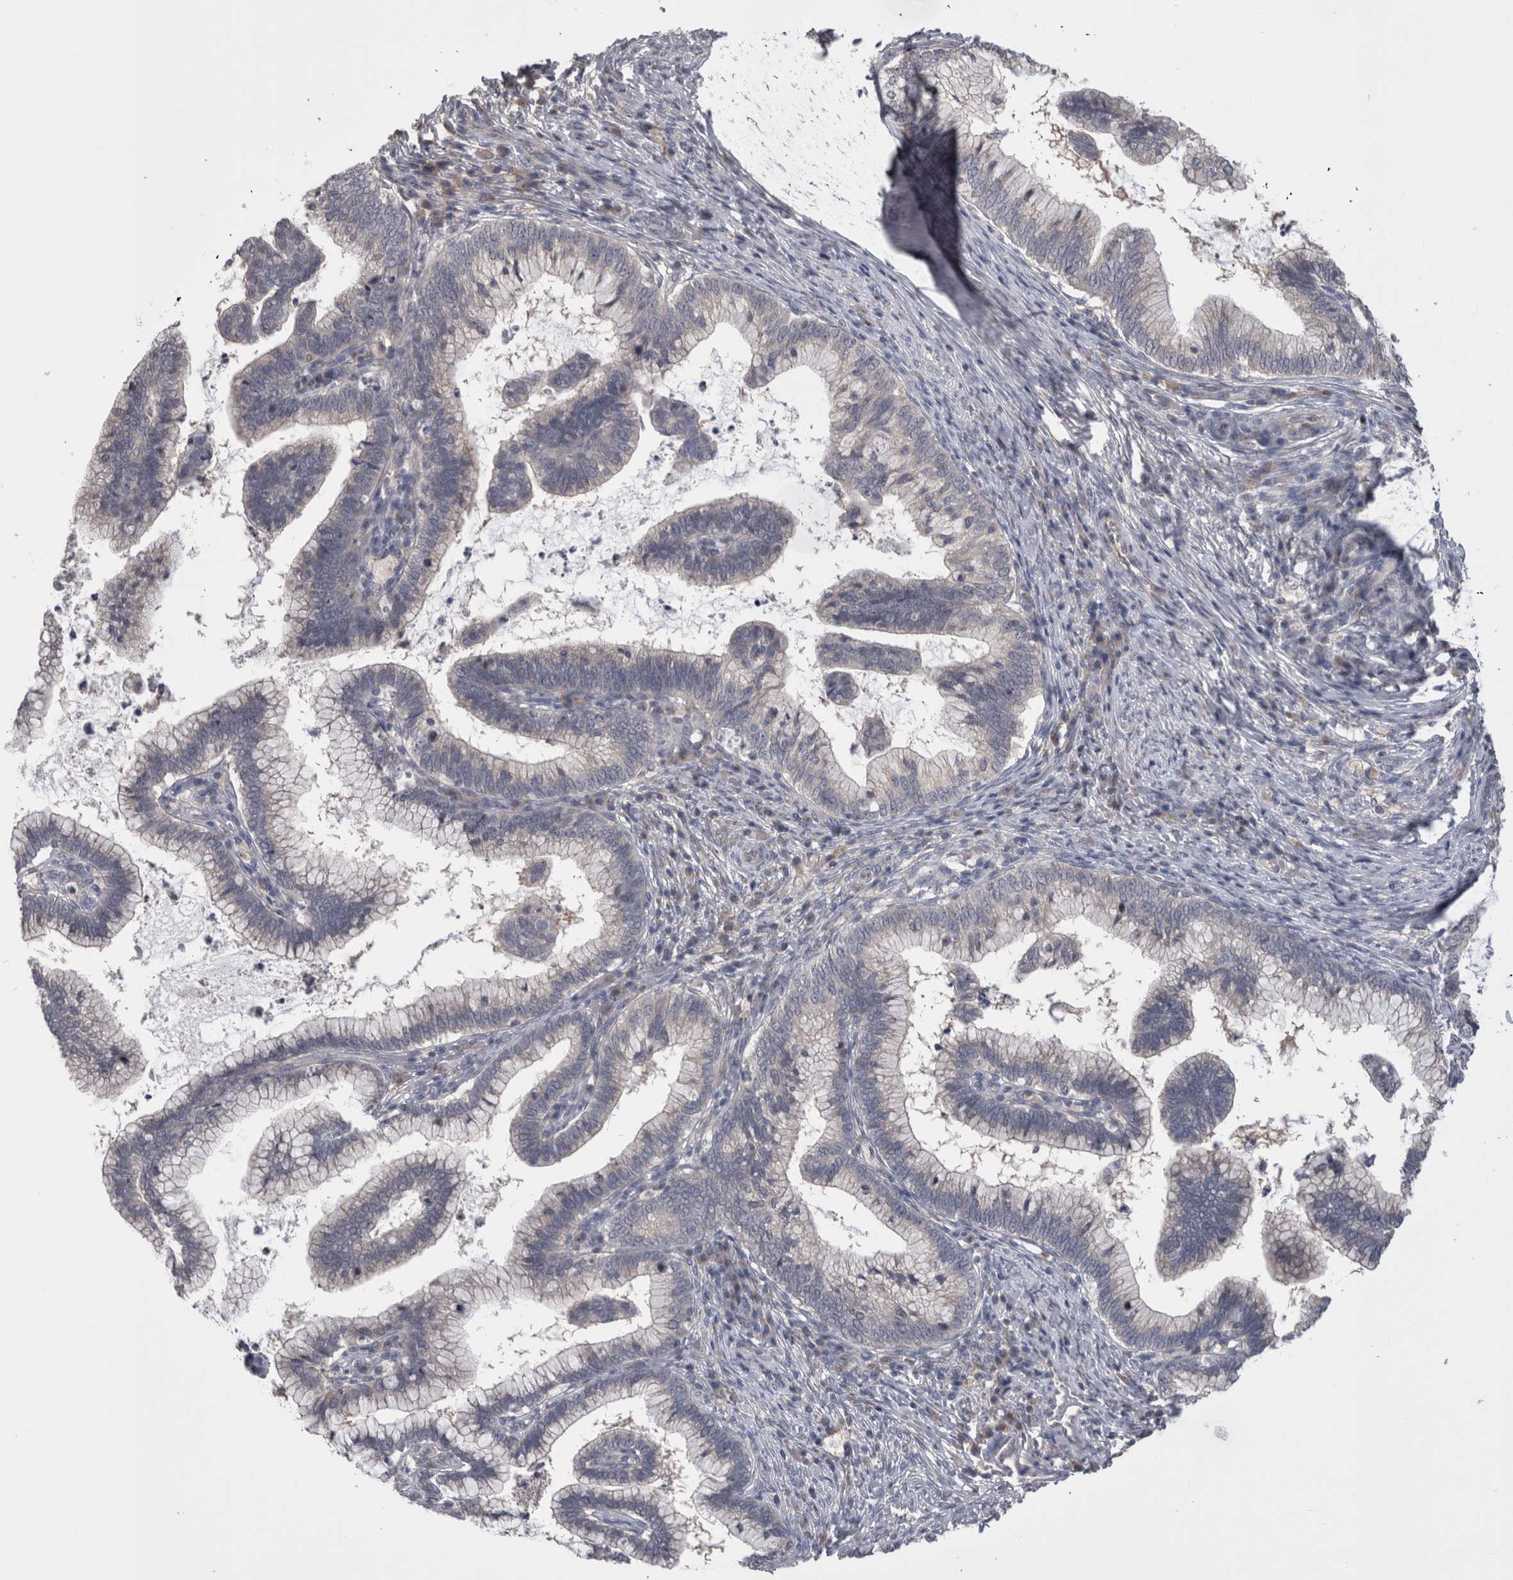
{"staining": {"intensity": "negative", "quantity": "none", "location": "none"}, "tissue": "cervical cancer", "cell_type": "Tumor cells", "image_type": "cancer", "snomed": [{"axis": "morphology", "description": "Adenocarcinoma, NOS"}, {"axis": "topography", "description": "Cervix"}], "caption": "A micrograph of cervical adenocarcinoma stained for a protein shows no brown staining in tumor cells. (Immunohistochemistry (ihc), brightfield microscopy, high magnification).", "gene": "DCTN6", "patient": {"sex": "female", "age": 36}}